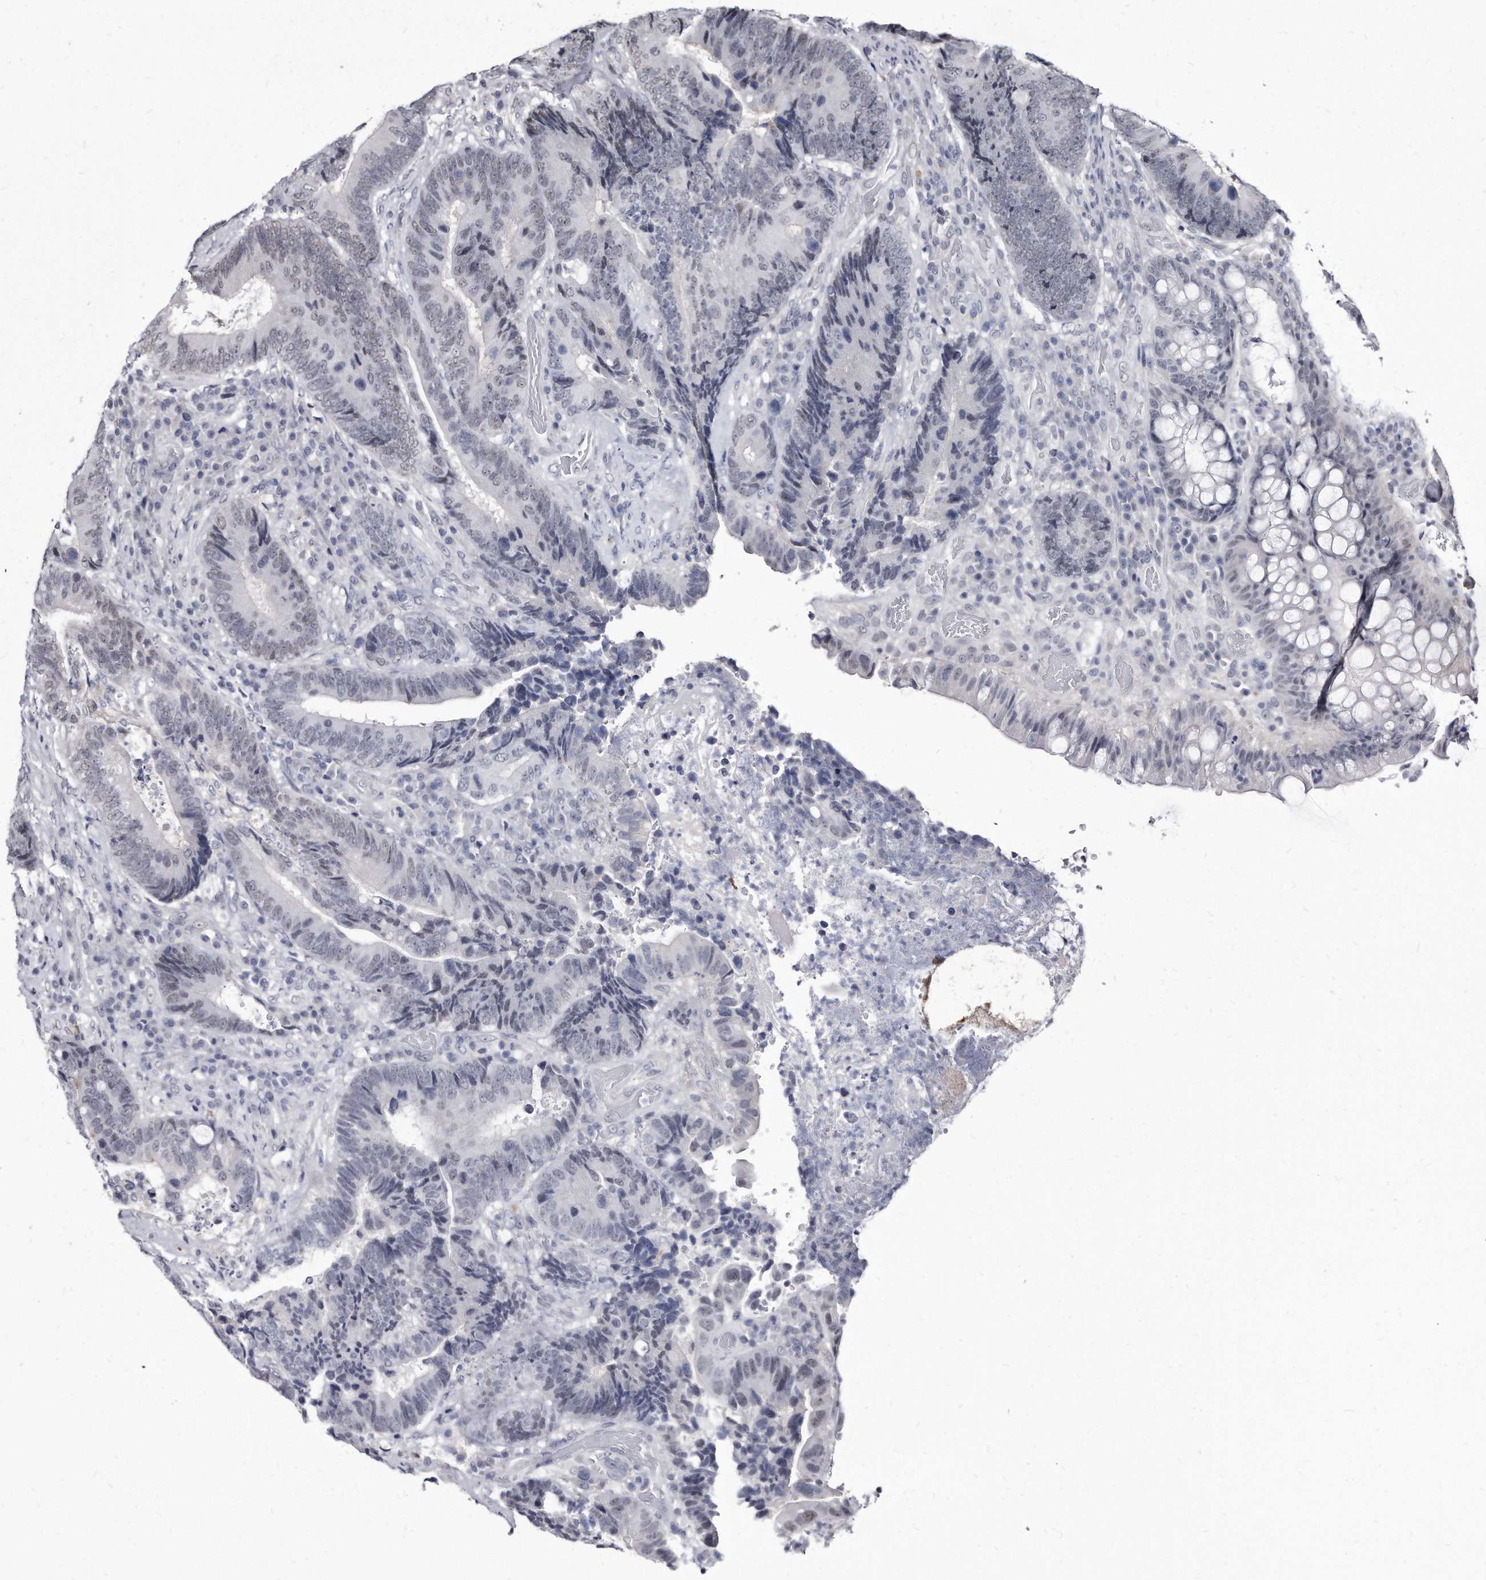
{"staining": {"intensity": "negative", "quantity": "none", "location": "none"}, "tissue": "colorectal cancer", "cell_type": "Tumor cells", "image_type": "cancer", "snomed": [{"axis": "morphology", "description": "Adenocarcinoma, NOS"}, {"axis": "topography", "description": "Rectum"}], "caption": "DAB immunohistochemical staining of human colorectal cancer displays no significant positivity in tumor cells.", "gene": "KLHDC3", "patient": {"sex": "female", "age": 89}}